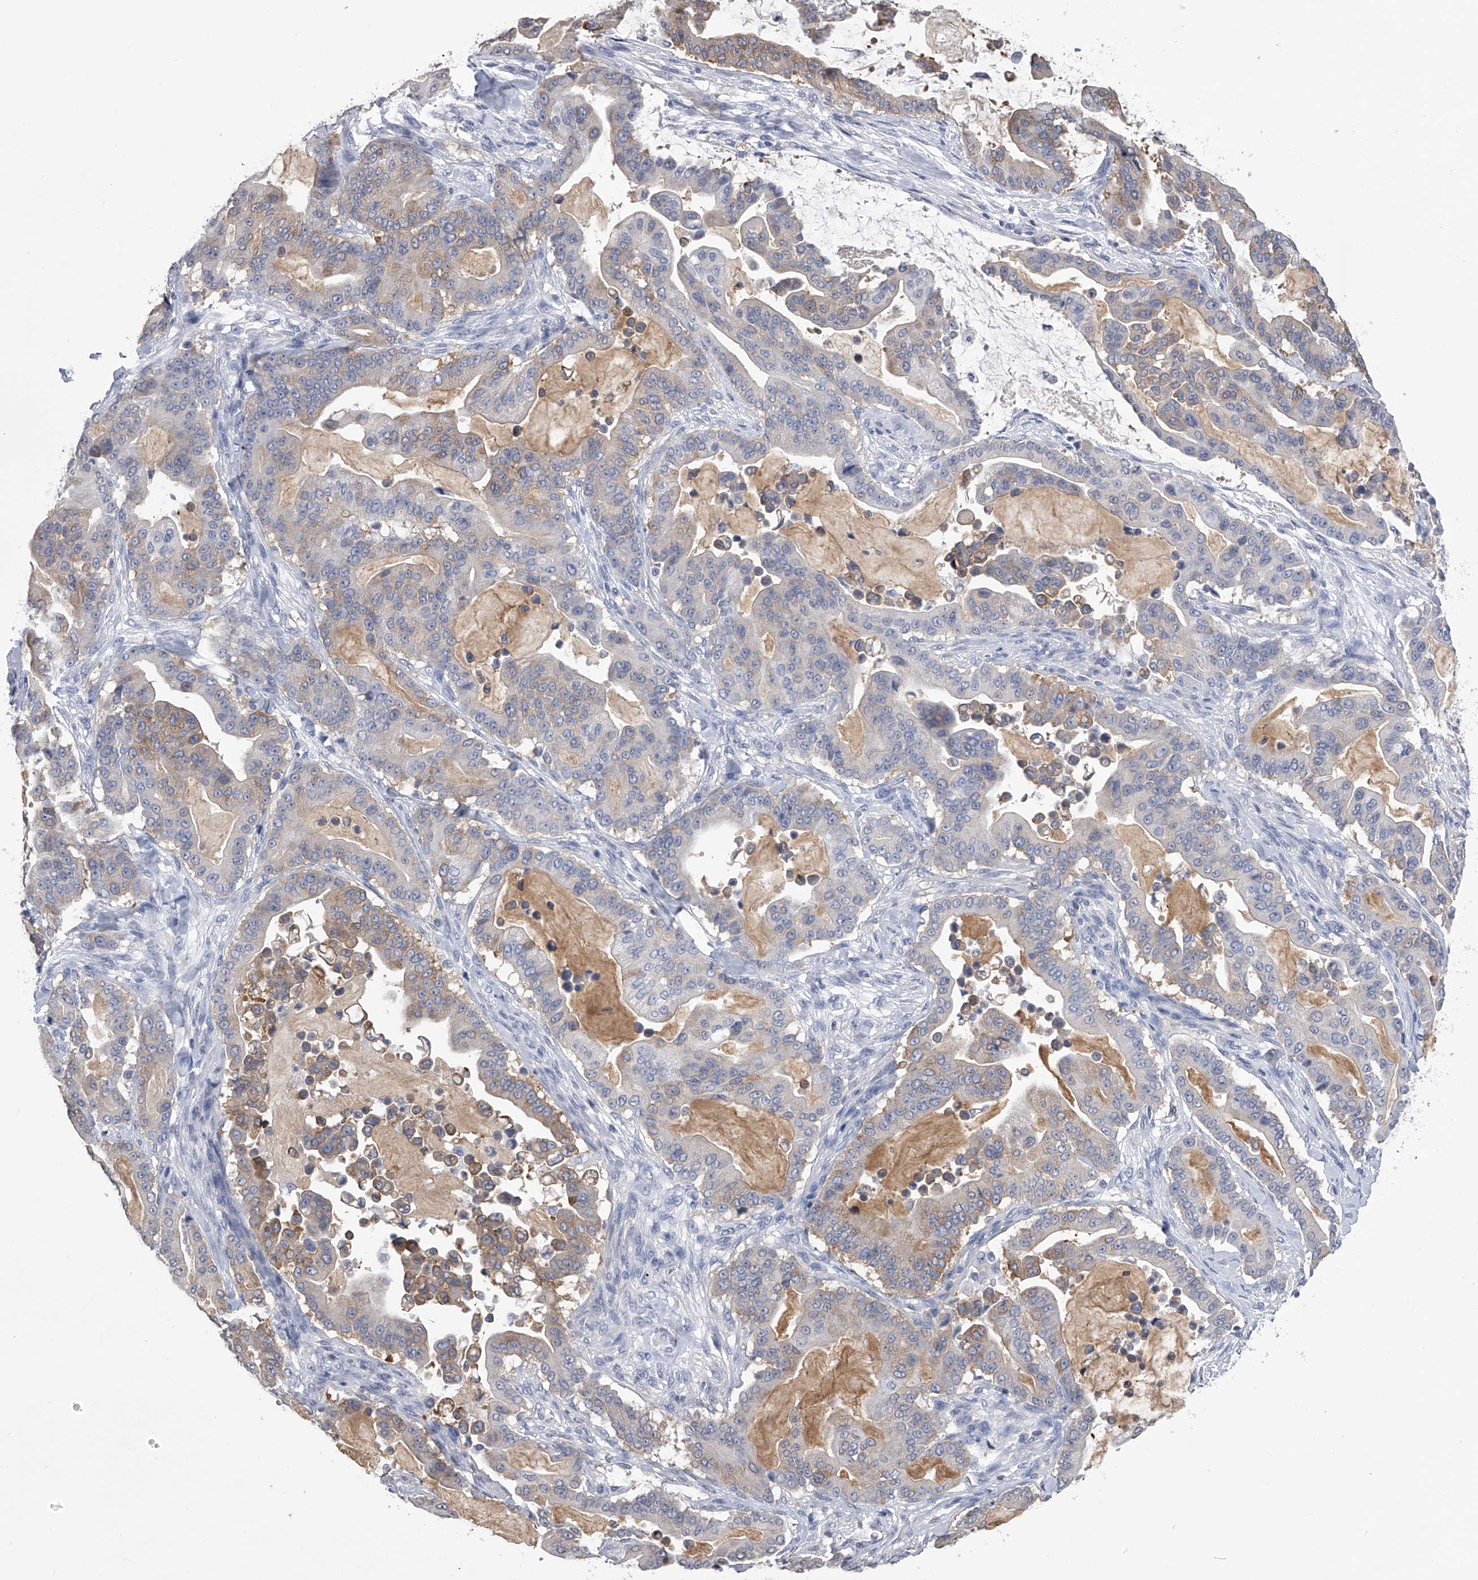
{"staining": {"intensity": "weak", "quantity": "<25%", "location": "cytoplasmic/membranous"}, "tissue": "pancreatic cancer", "cell_type": "Tumor cells", "image_type": "cancer", "snomed": [{"axis": "morphology", "description": "Adenocarcinoma, NOS"}, {"axis": "topography", "description": "Pancreas"}], "caption": "Photomicrograph shows no protein positivity in tumor cells of adenocarcinoma (pancreatic) tissue. (Brightfield microscopy of DAB (3,3'-diaminobenzidine) IHC at high magnification).", "gene": "TASP1", "patient": {"sex": "male", "age": 63}}